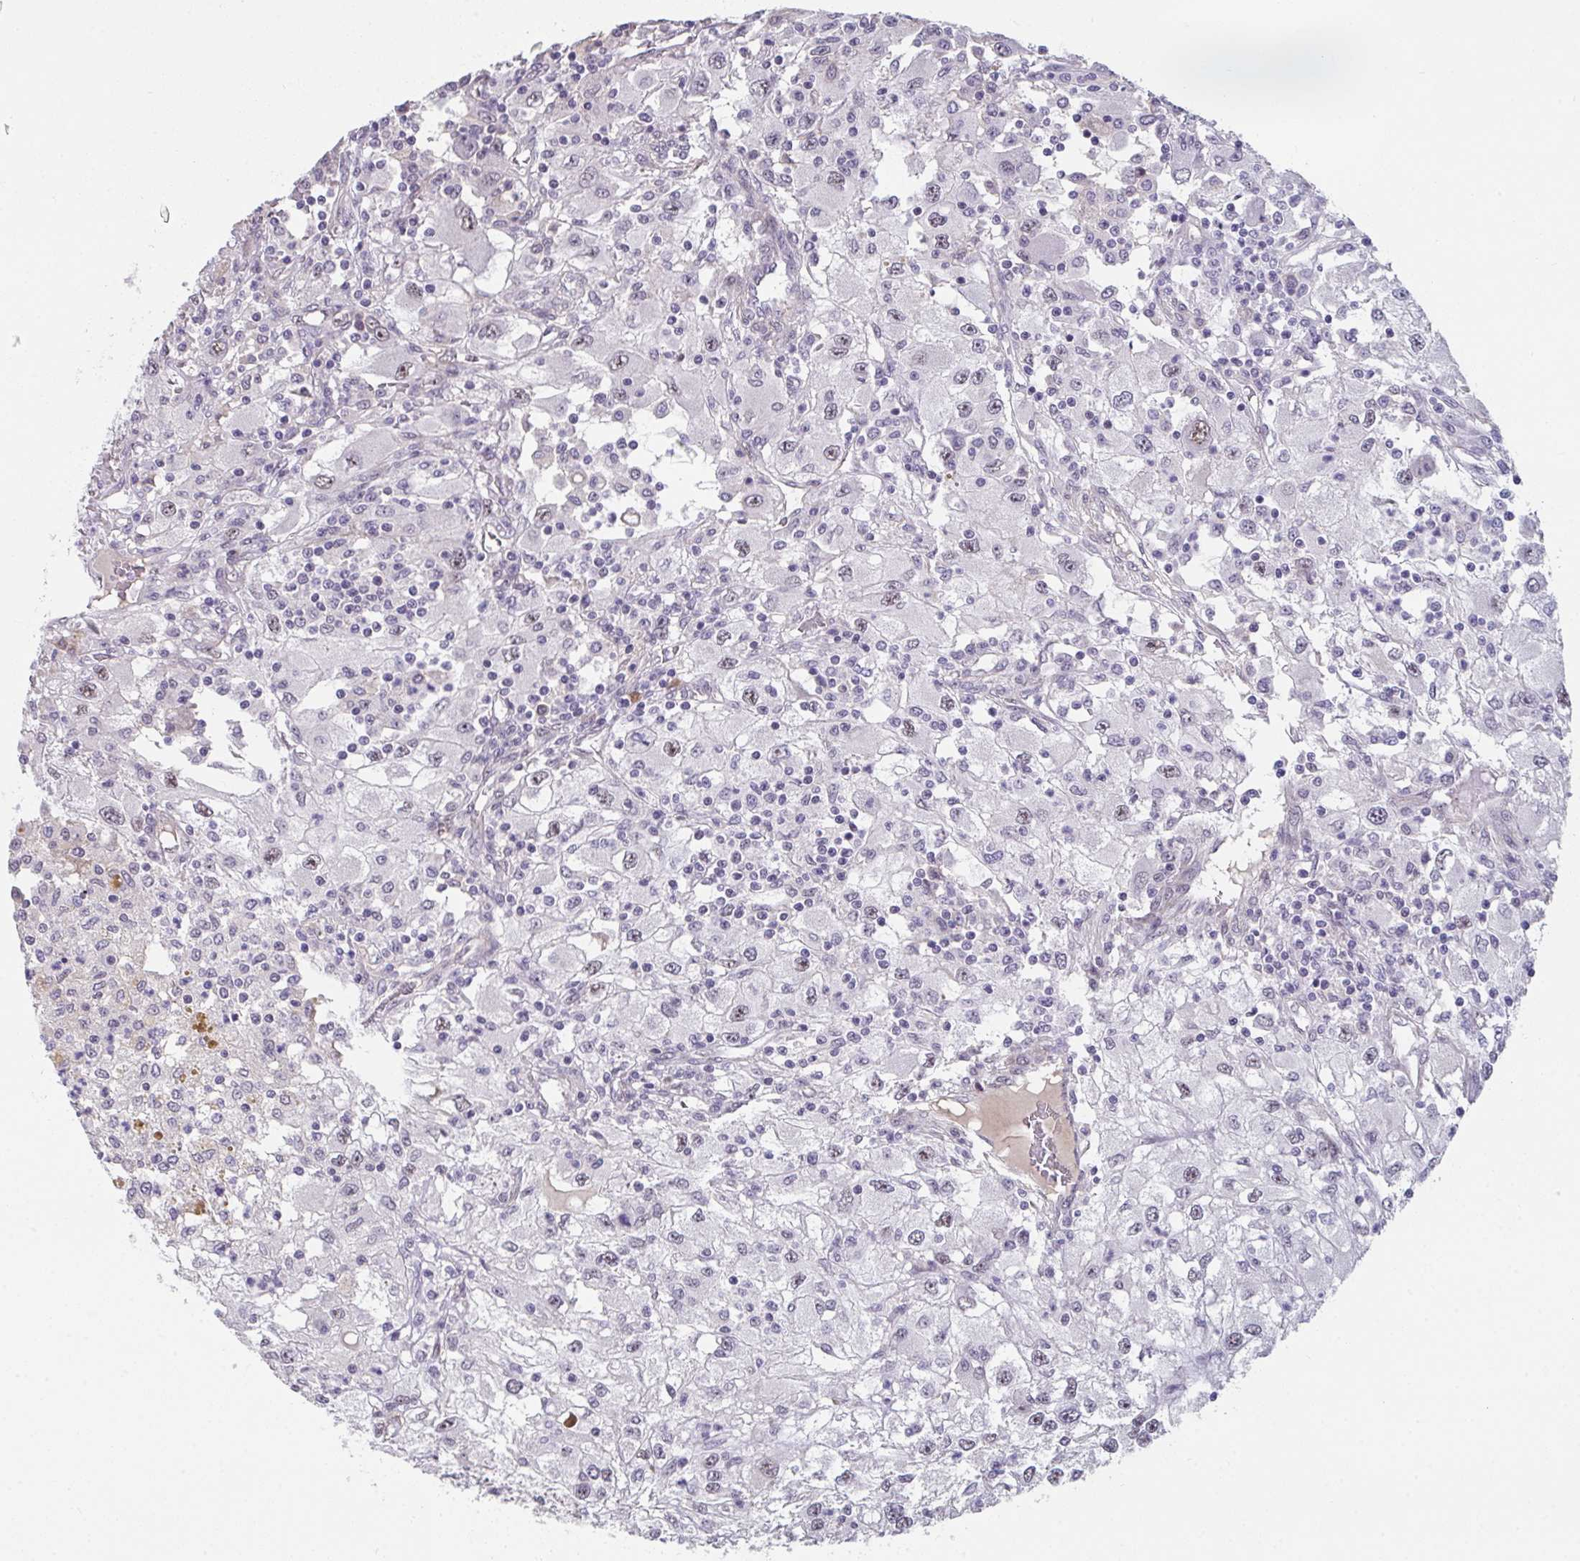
{"staining": {"intensity": "weak", "quantity": "<25%", "location": "nuclear"}, "tissue": "renal cancer", "cell_type": "Tumor cells", "image_type": "cancer", "snomed": [{"axis": "morphology", "description": "Adenocarcinoma, NOS"}, {"axis": "topography", "description": "Kidney"}], "caption": "Tumor cells are negative for brown protein staining in renal cancer.", "gene": "RBBP6", "patient": {"sex": "female", "age": 67}}